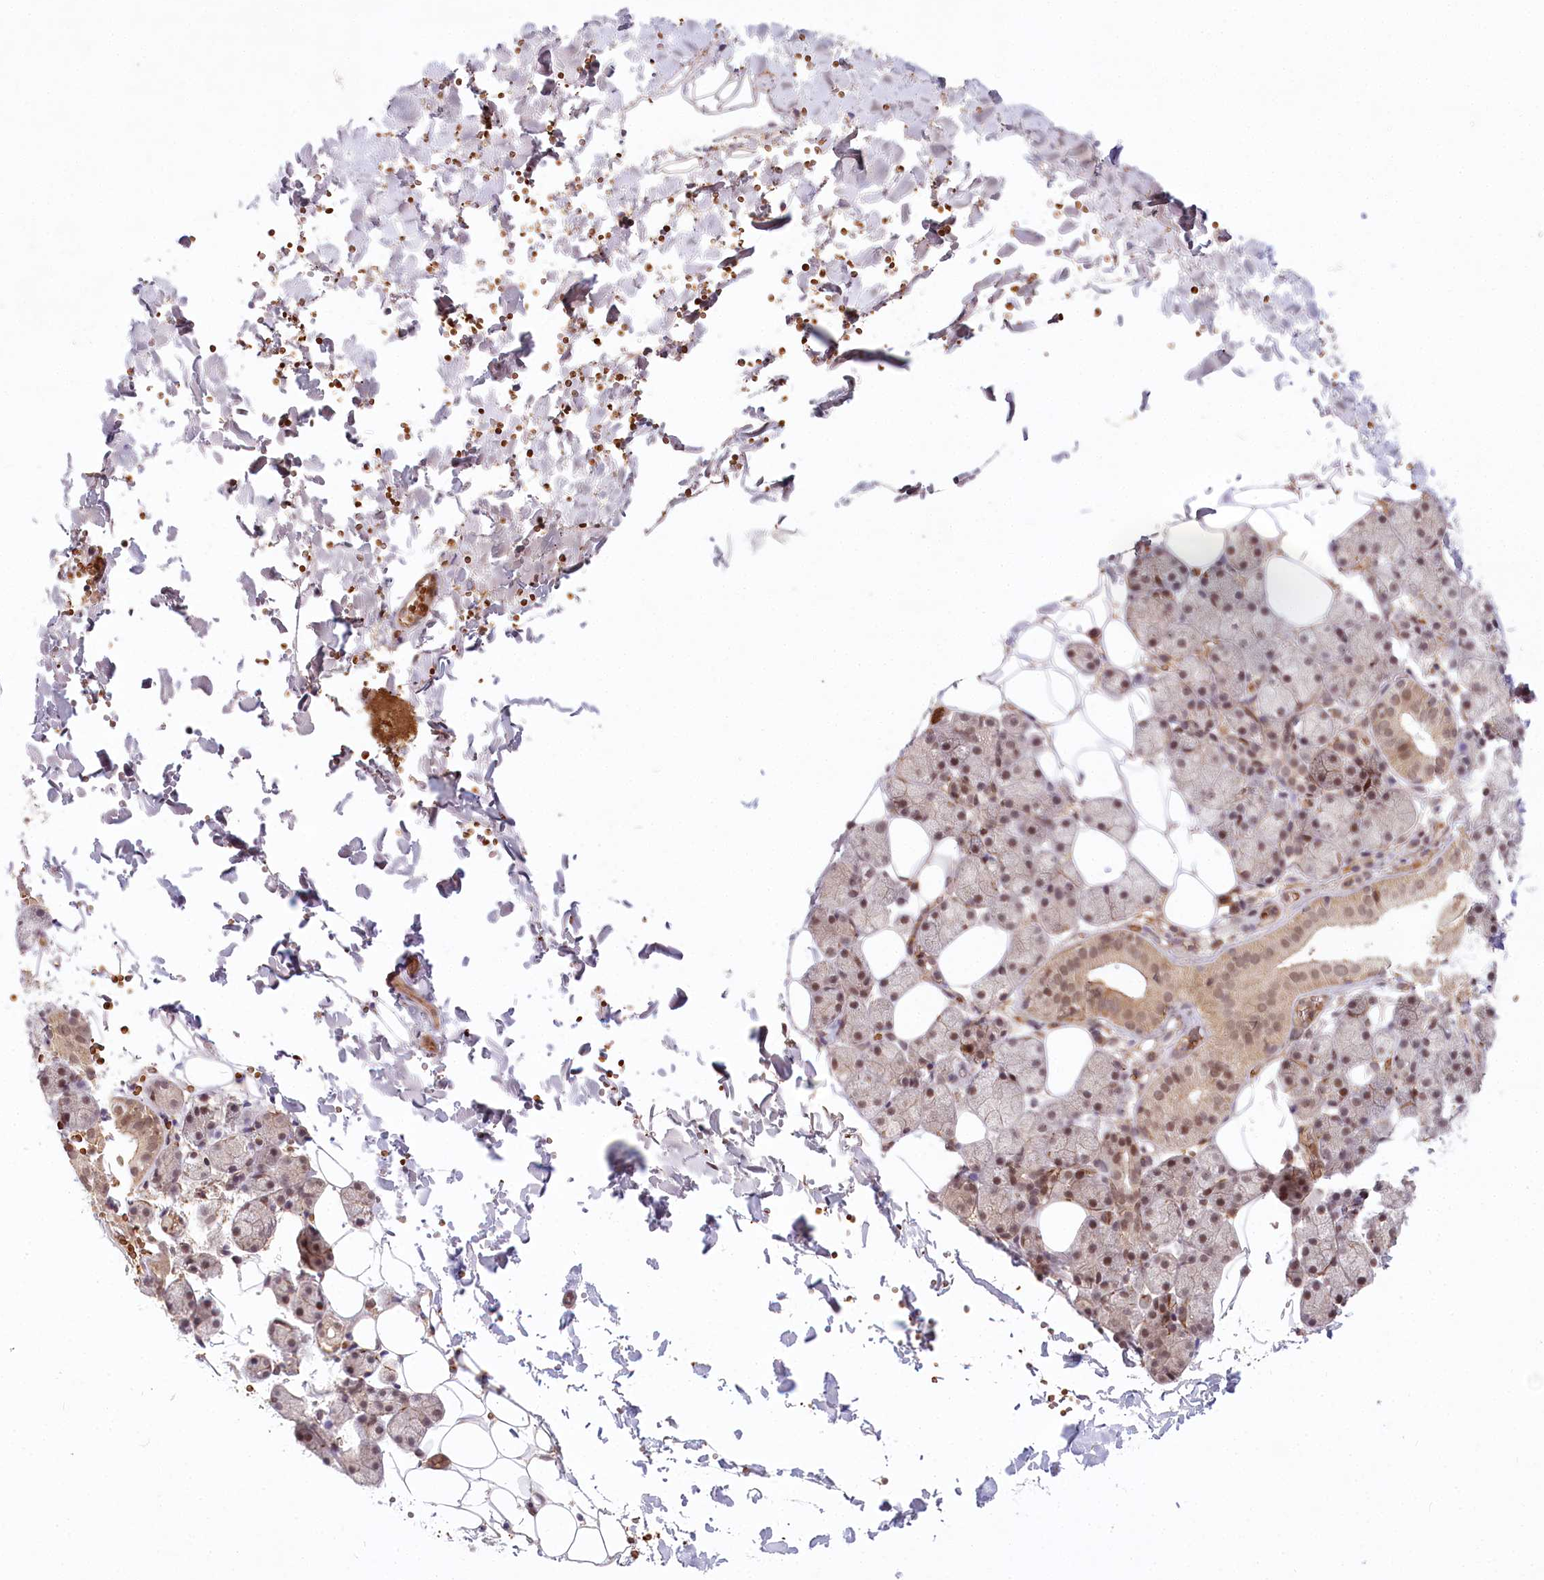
{"staining": {"intensity": "moderate", "quantity": "25%-75%", "location": "nuclear"}, "tissue": "salivary gland", "cell_type": "Glandular cells", "image_type": "normal", "snomed": [{"axis": "morphology", "description": "Normal tissue, NOS"}, {"axis": "topography", "description": "Salivary gland"}], "caption": "An immunohistochemistry (IHC) micrograph of benign tissue is shown. Protein staining in brown shows moderate nuclear positivity in salivary gland within glandular cells. (DAB (3,3'-diaminobenzidine) = brown stain, brightfield microscopy at high magnification).", "gene": "TUBGCP2", "patient": {"sex": "female", "age": 33}}